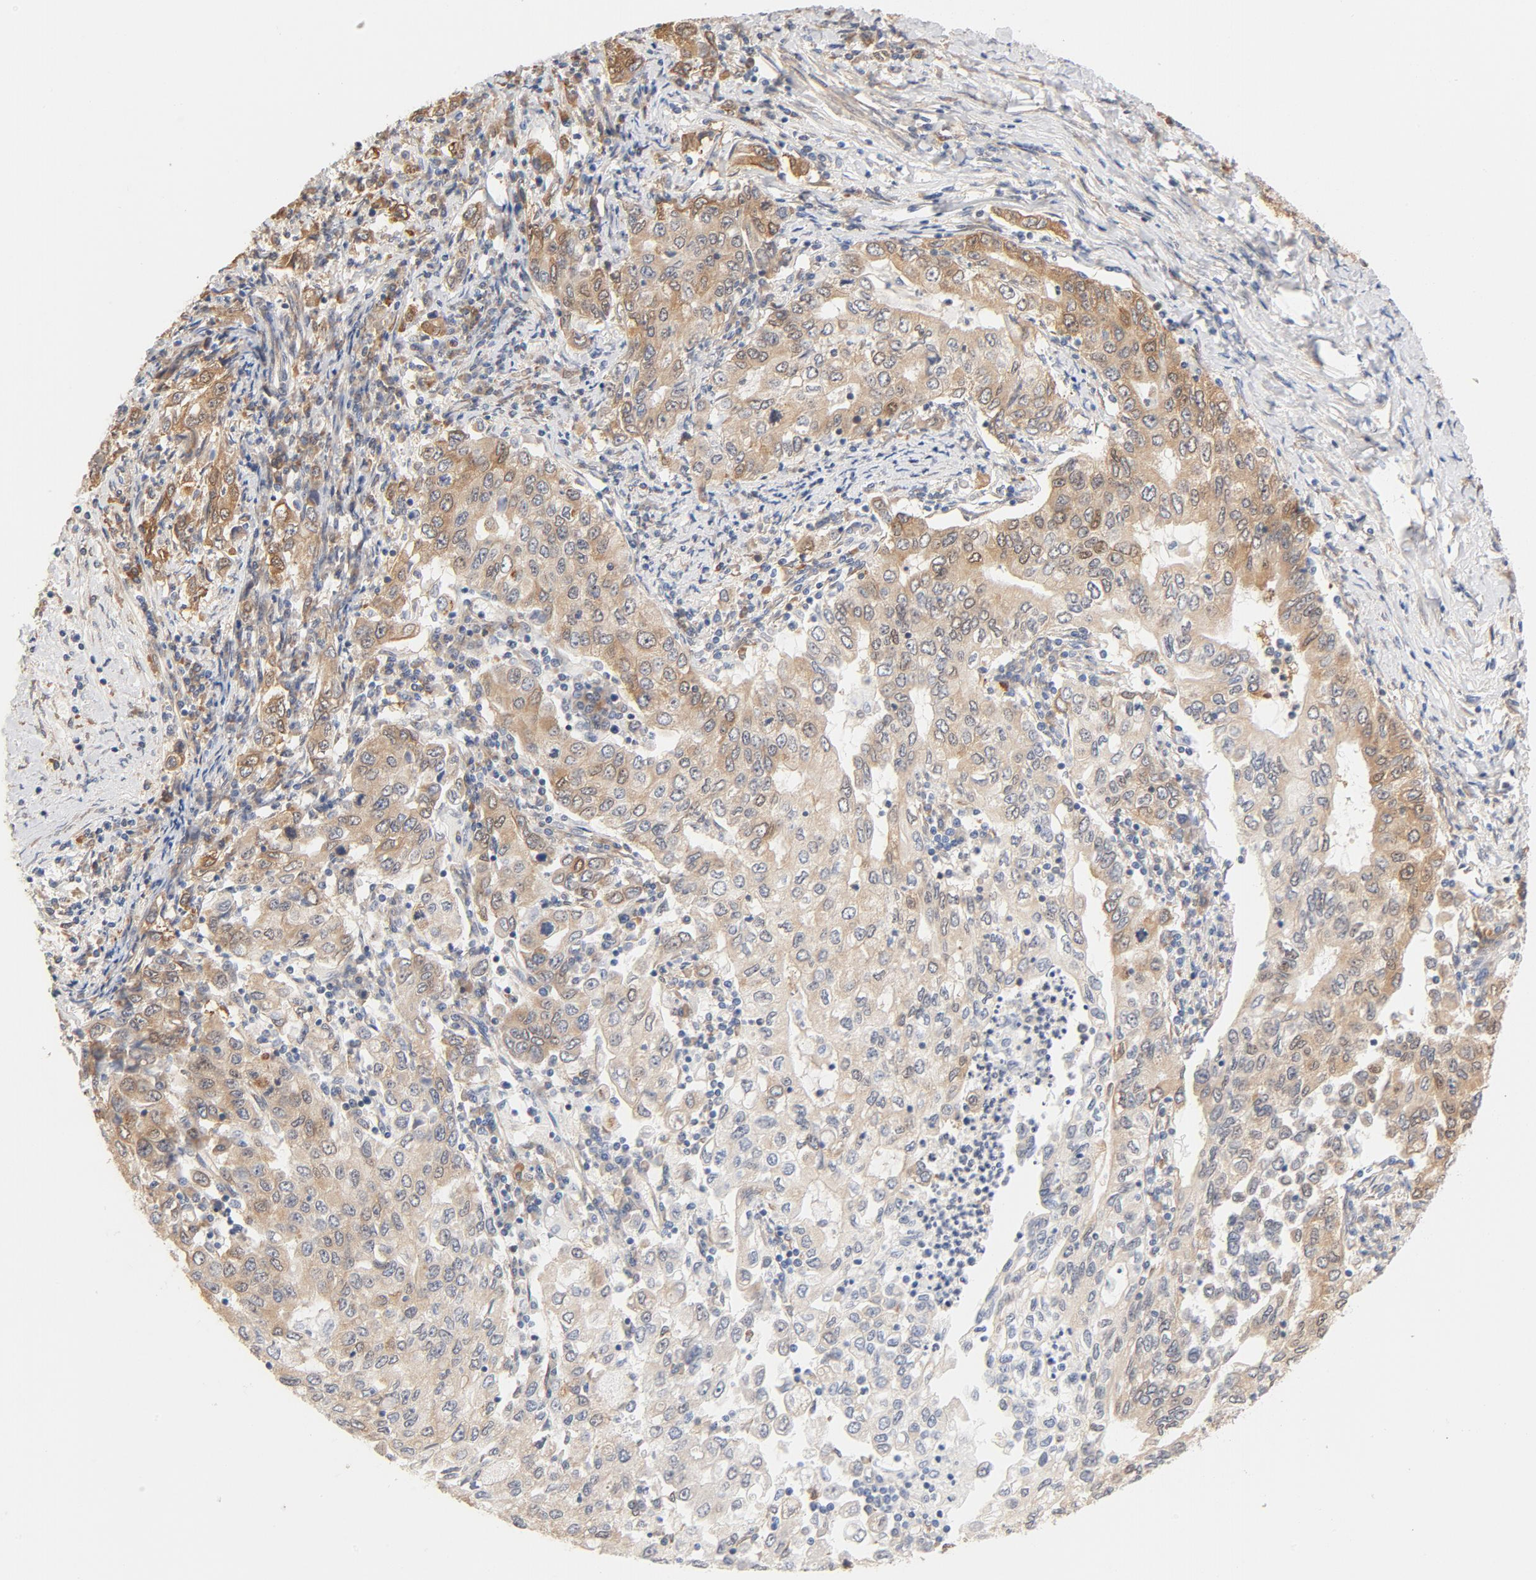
{"staining": {"intensity": "moderate", "quantity": ">75%", "location": "cytoplasmic/membranous"}, "tissue": "stomach cancer", "cell_type": "Tumor cells", "image_type": "cancer", "snomed": [{"axis": "morphology", "description": "Adenocarcinoma, NOS"}, {"axis": "topography", "description": "Stomach, lower"}], "caption": "High-power microscopy captured an immunohistochemistry photomicrograph of stomach cancer, revealing moderate cytoplasmic/membranous expression in approximately >75% of tumor cells.", "gene": "EIF4E", "patient": {"sex": "female", "age": 72}}